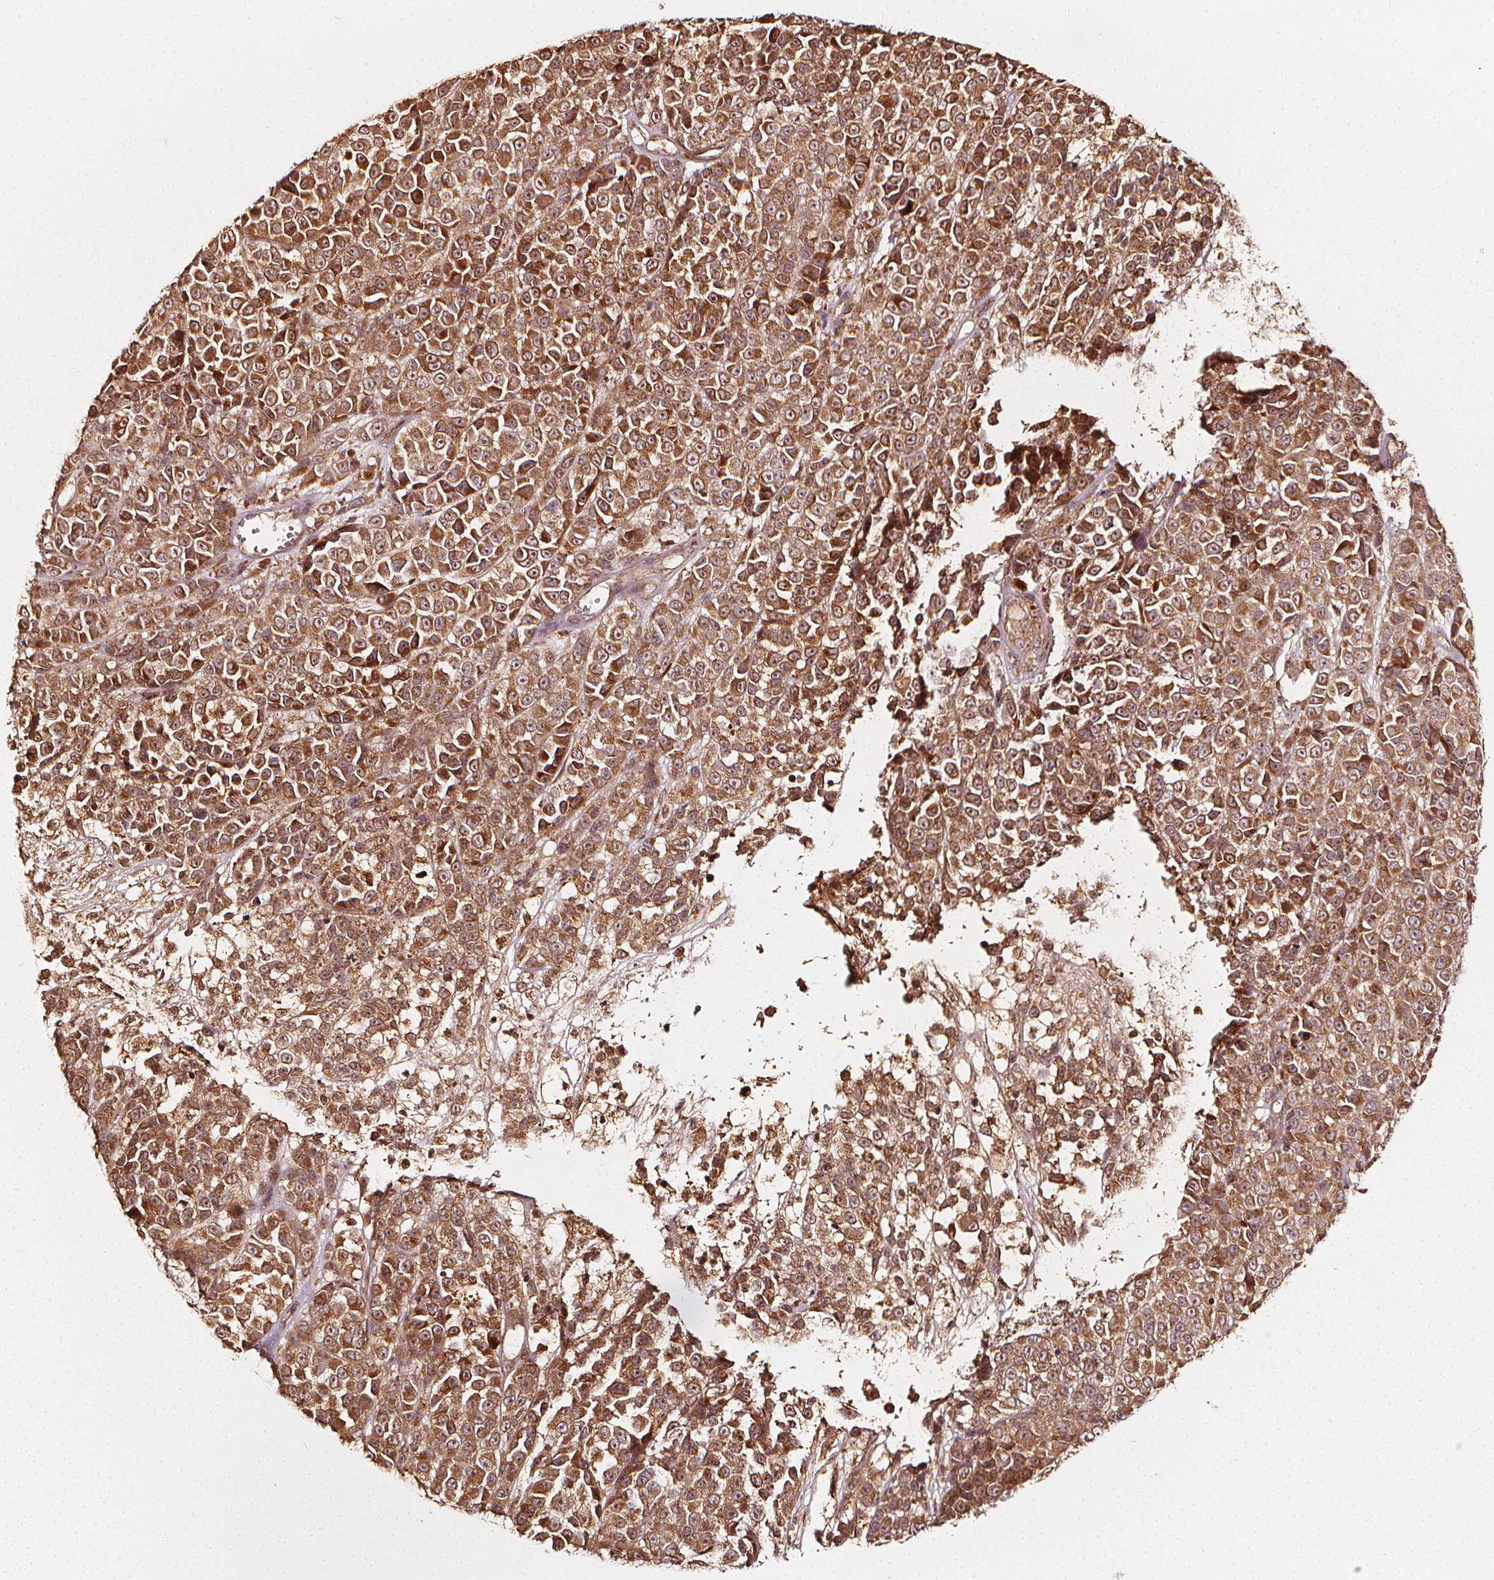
{"staining": {"intensity": "moderate", "quantity": ">75%", "location": "cytoplasmic/membranous,nuclear"}, "tissue": "melanoma", "cell_type": "Tumor cells", "image_type": "cancer", "snomed": [{"axis": "morphology", "description": "Malignant melanoma, NOS"}, {"axis": "topography", "description": "Skin"}, {"axis": "topography", "description": "Skin of back"}], "caption": "Moderate cytoplasmic/membranous and nuclear expression is appreciated in approximately >75% of tumor cells in malignant melanoma.", "gene": "NPC1", "patient": {"sex": "male", "age": 91}}